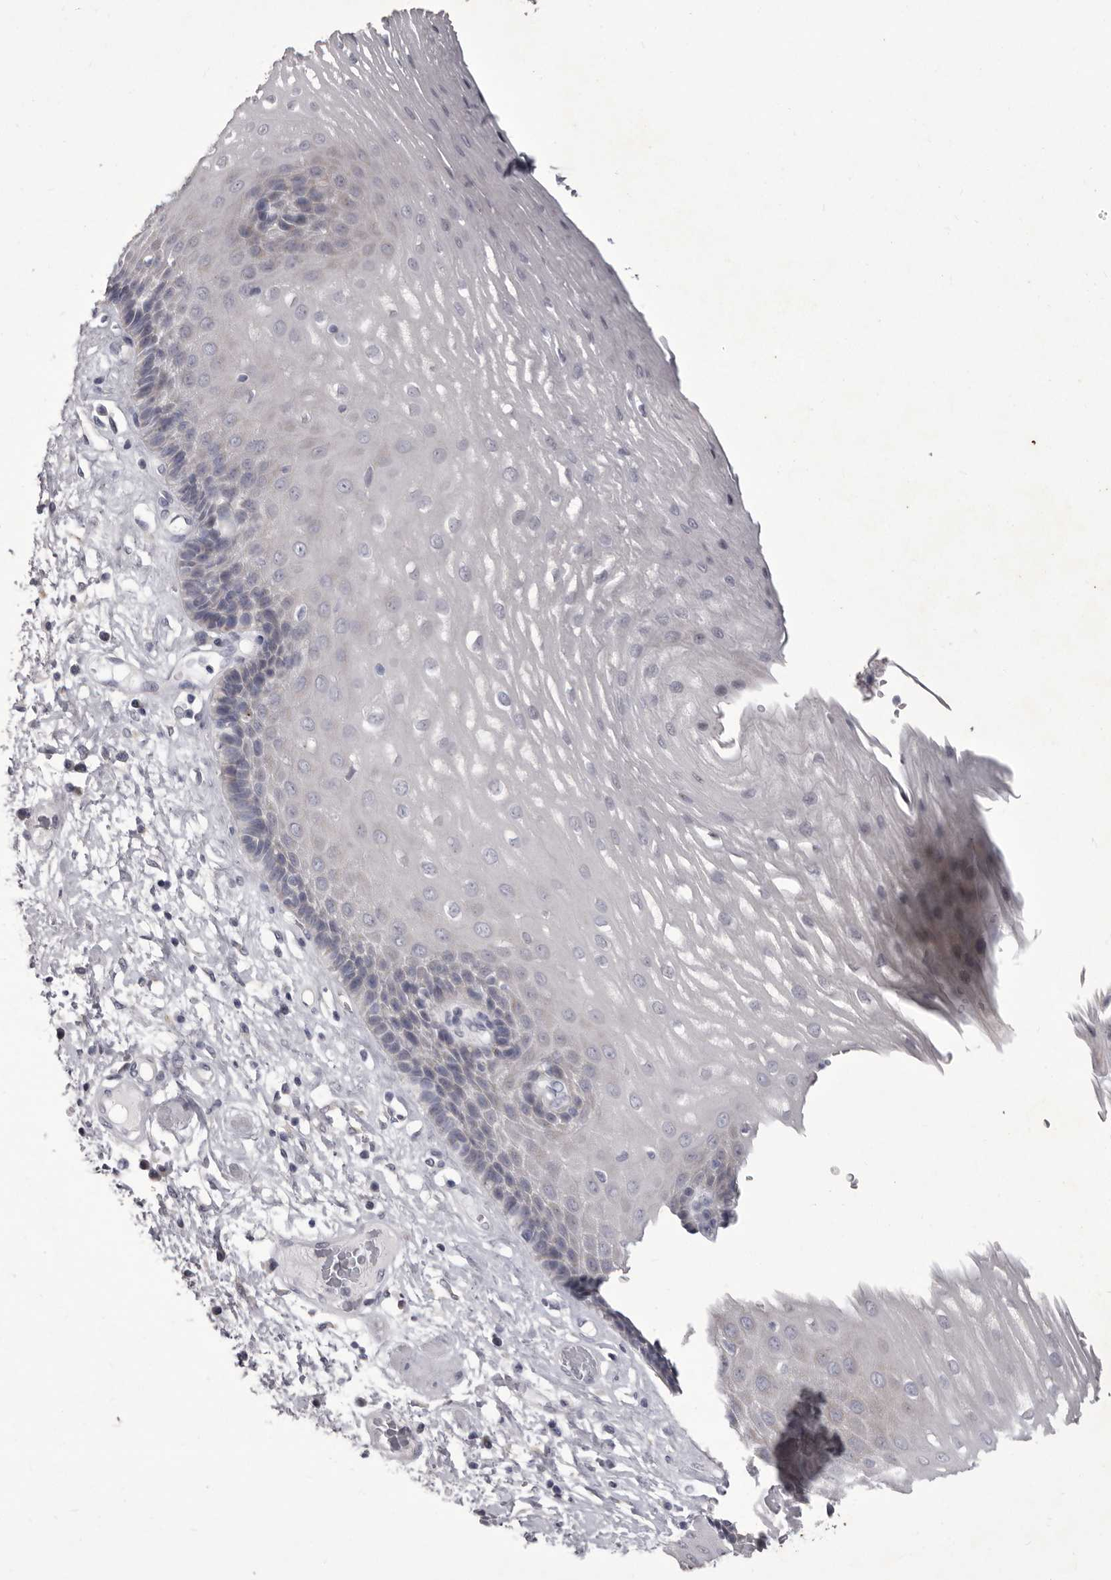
{"staining": {"intensity": "weak", "quantity": "<25%", "location": "cytoplasmic/membranous"}, "tissue": "esophagus", "cell_type": "Squamous epithelial cells", "image_type": "normal", "snomed": [{"axis": "morphology", "description": "Normal tissue, NOS"}, {"axis": "morphology", "description": "Adenocarcinoma, NOS"}, {"axis": "topography", "description": "Esophagus"}], "caption": "A high-resolution micrograph shows immunohistochemistry staining of normal esophagus, which displays no significant staining in squamous epithelial cells.", "gene": "P2RX6", "patient": {"sex": "male", "age": 62}}